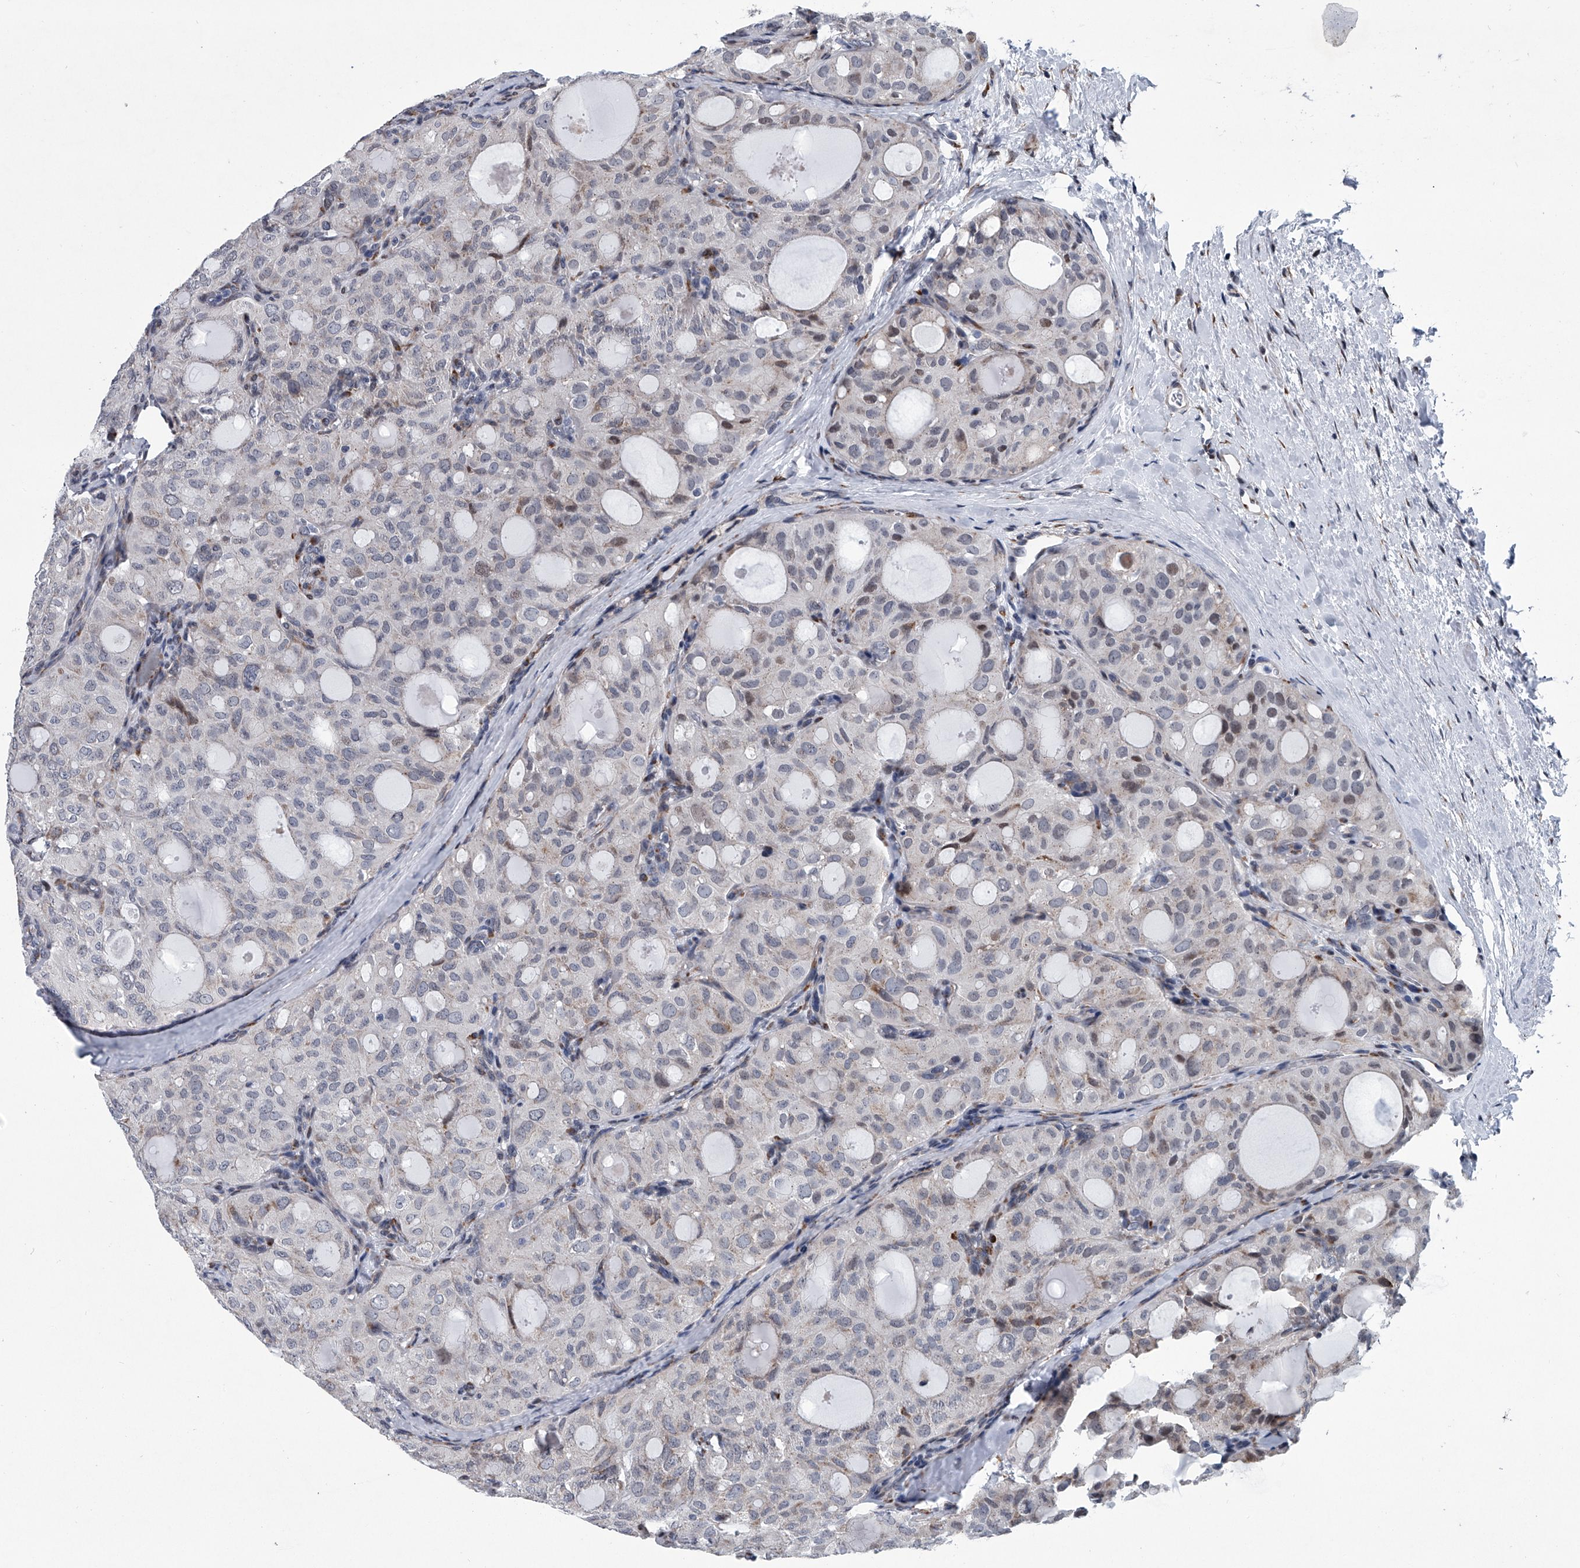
{"staining": {"intensity": "negative", "quantity": "none", "location": "none"}, "tissue": "thyroid cancer", "cell_type": "Tumor cells", "image_type": "cancer", "snomed": [{"axis": "morphology", "description": "Follicular adenoma carcinoma, NOS"}, {"axis": "topography", "description": "Thyroid gland"}], "caption": "IHC histopathology image of thyroid cancer stained for a protein (brown), which reveals no expression in tumor cells.", "gene": "PPP2R5D", "patient": {"sex": "male", "age": 75}}